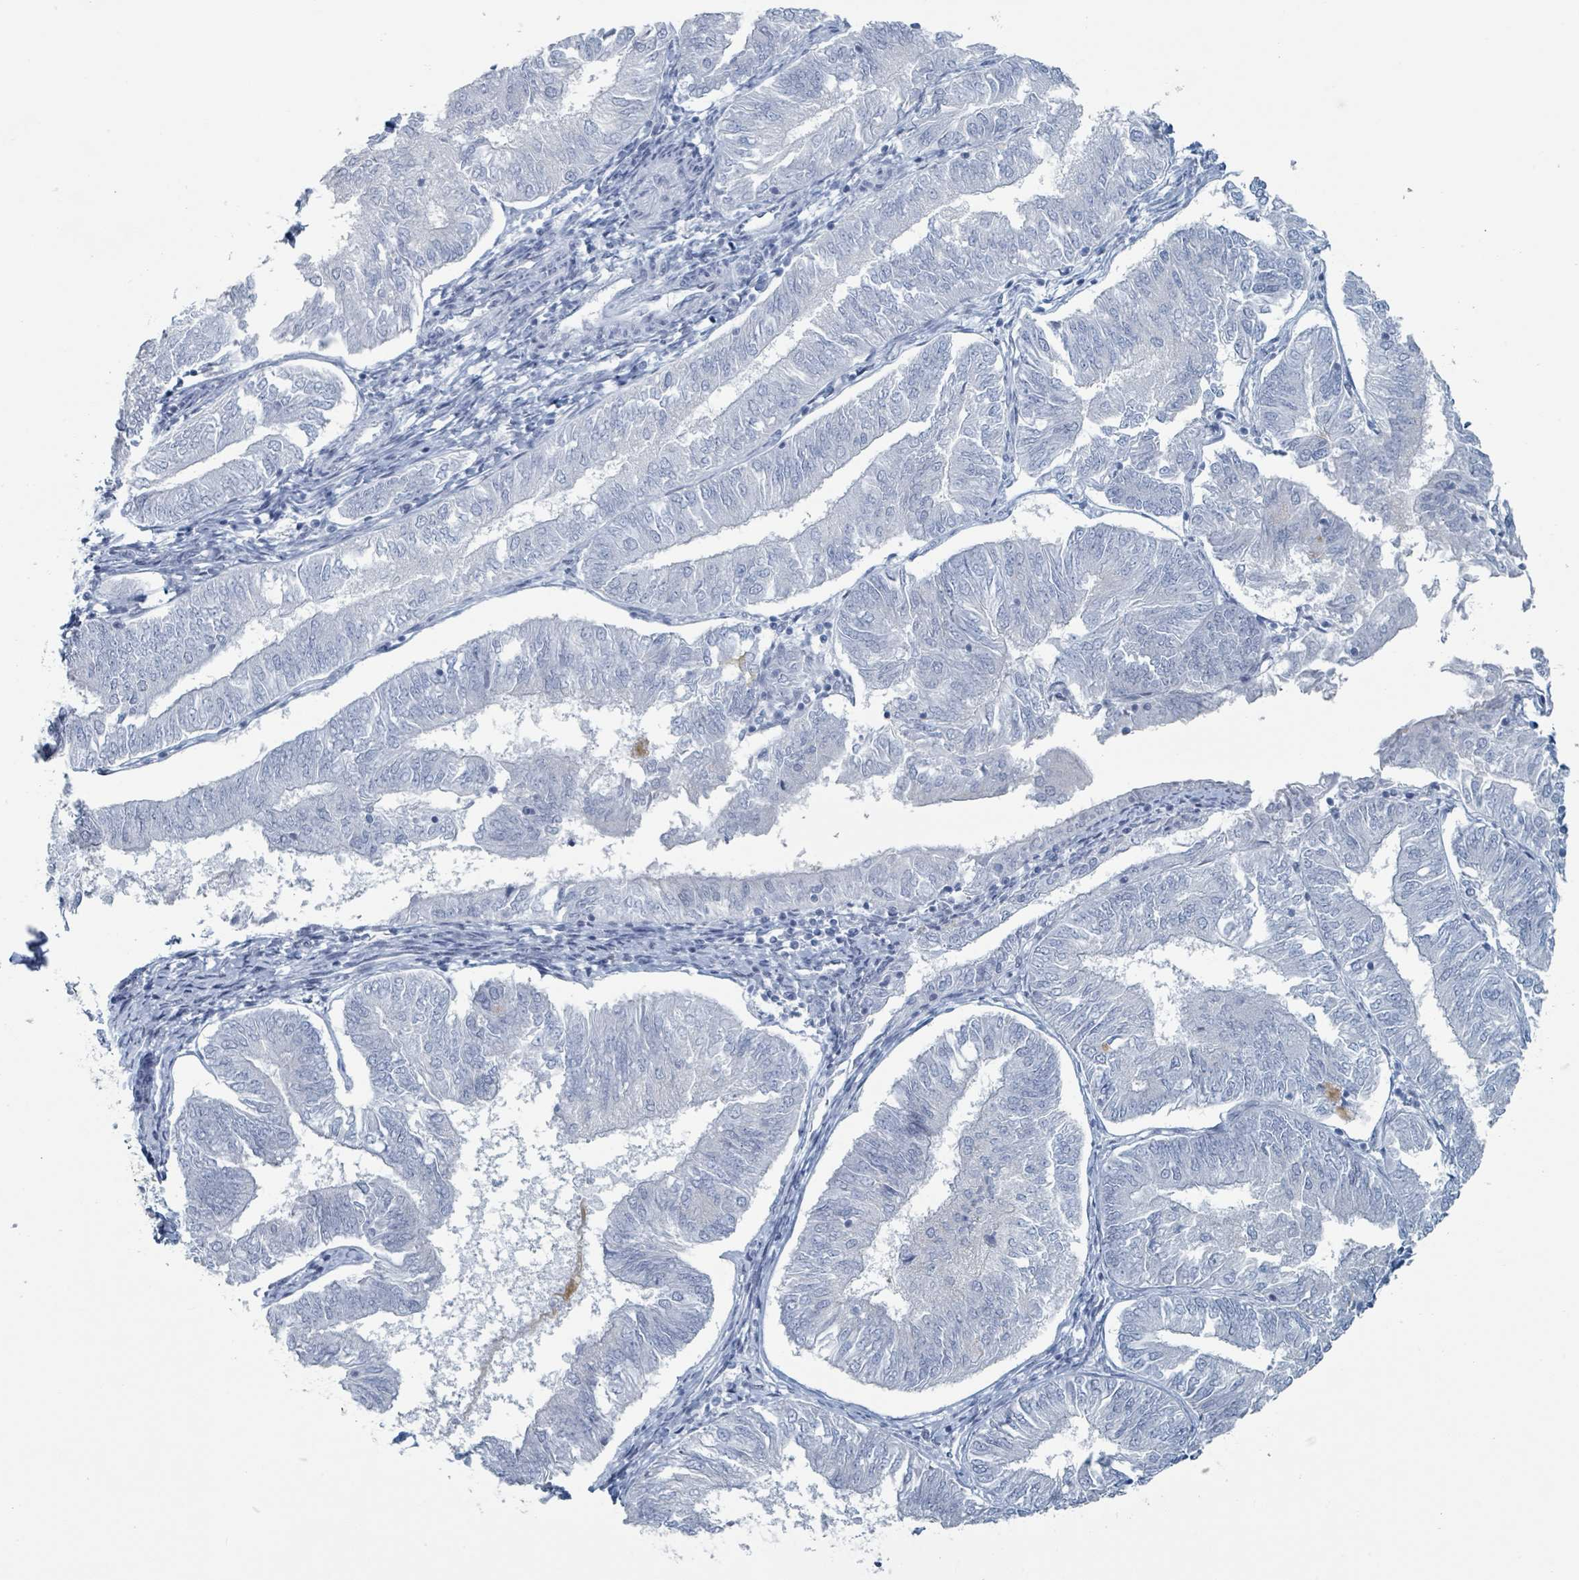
{"staining": {"intensity": "negative", "quantity": "none", "location": "none"}, "tissue": "endometrial cancer", "cell_type": "Tumor cells", "image_type": "cancer", "snomed": [{"axis": "morphology", "description": "Adenocarcinoma, NOS"}, {"axis": "topography", "description": "Endometrium"}], "caption": "Tumor cells are negative for brown protein staining in endometrial cancer (adenocarcinoma).", "gene": "GPR15LG", "patient": {"sex": "female", "age": 58}}